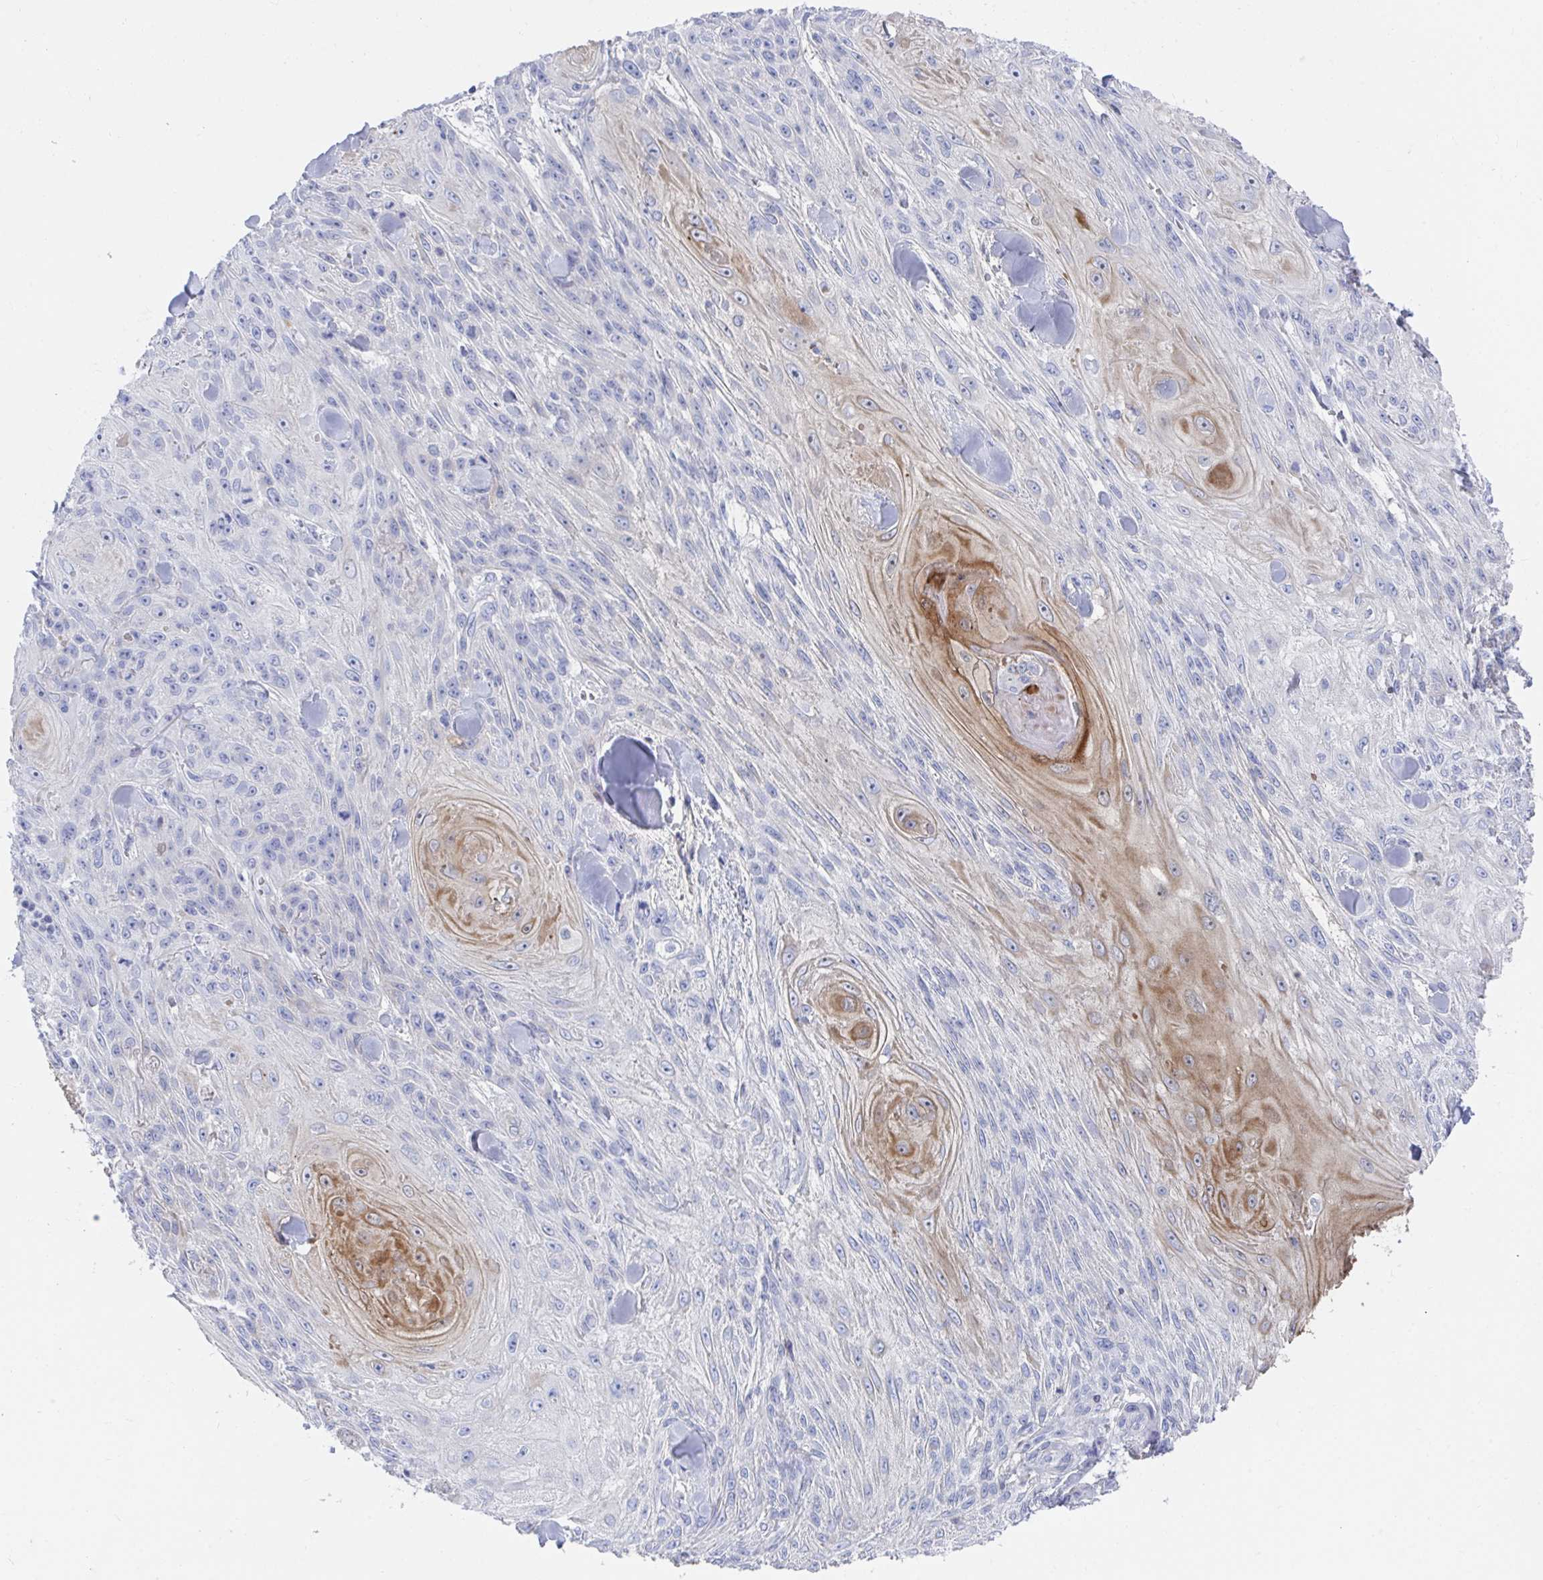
{"staining": {"intensity": "moderate", "quantity": "<25%", "location": "cytoplasmic/membranous"}, "tissue": "skin cancer", "cell_type": "Tumor cells", "image_type": "cancer", "snomed": [{"axis": "morphology", "description": "Squamous cell carcinoma, NOS"}, {"axis": "topography", "description": "Skin"}], "caption": "A high-resolution photomicrograph shows IHC staining of skin cancer, which demonstrates moderate cytoplasmic/membranous expression in approximately <25% of tumor cells.", "gene": "TNFAIP6", "patient": {"sex": "male", "age": 88}}